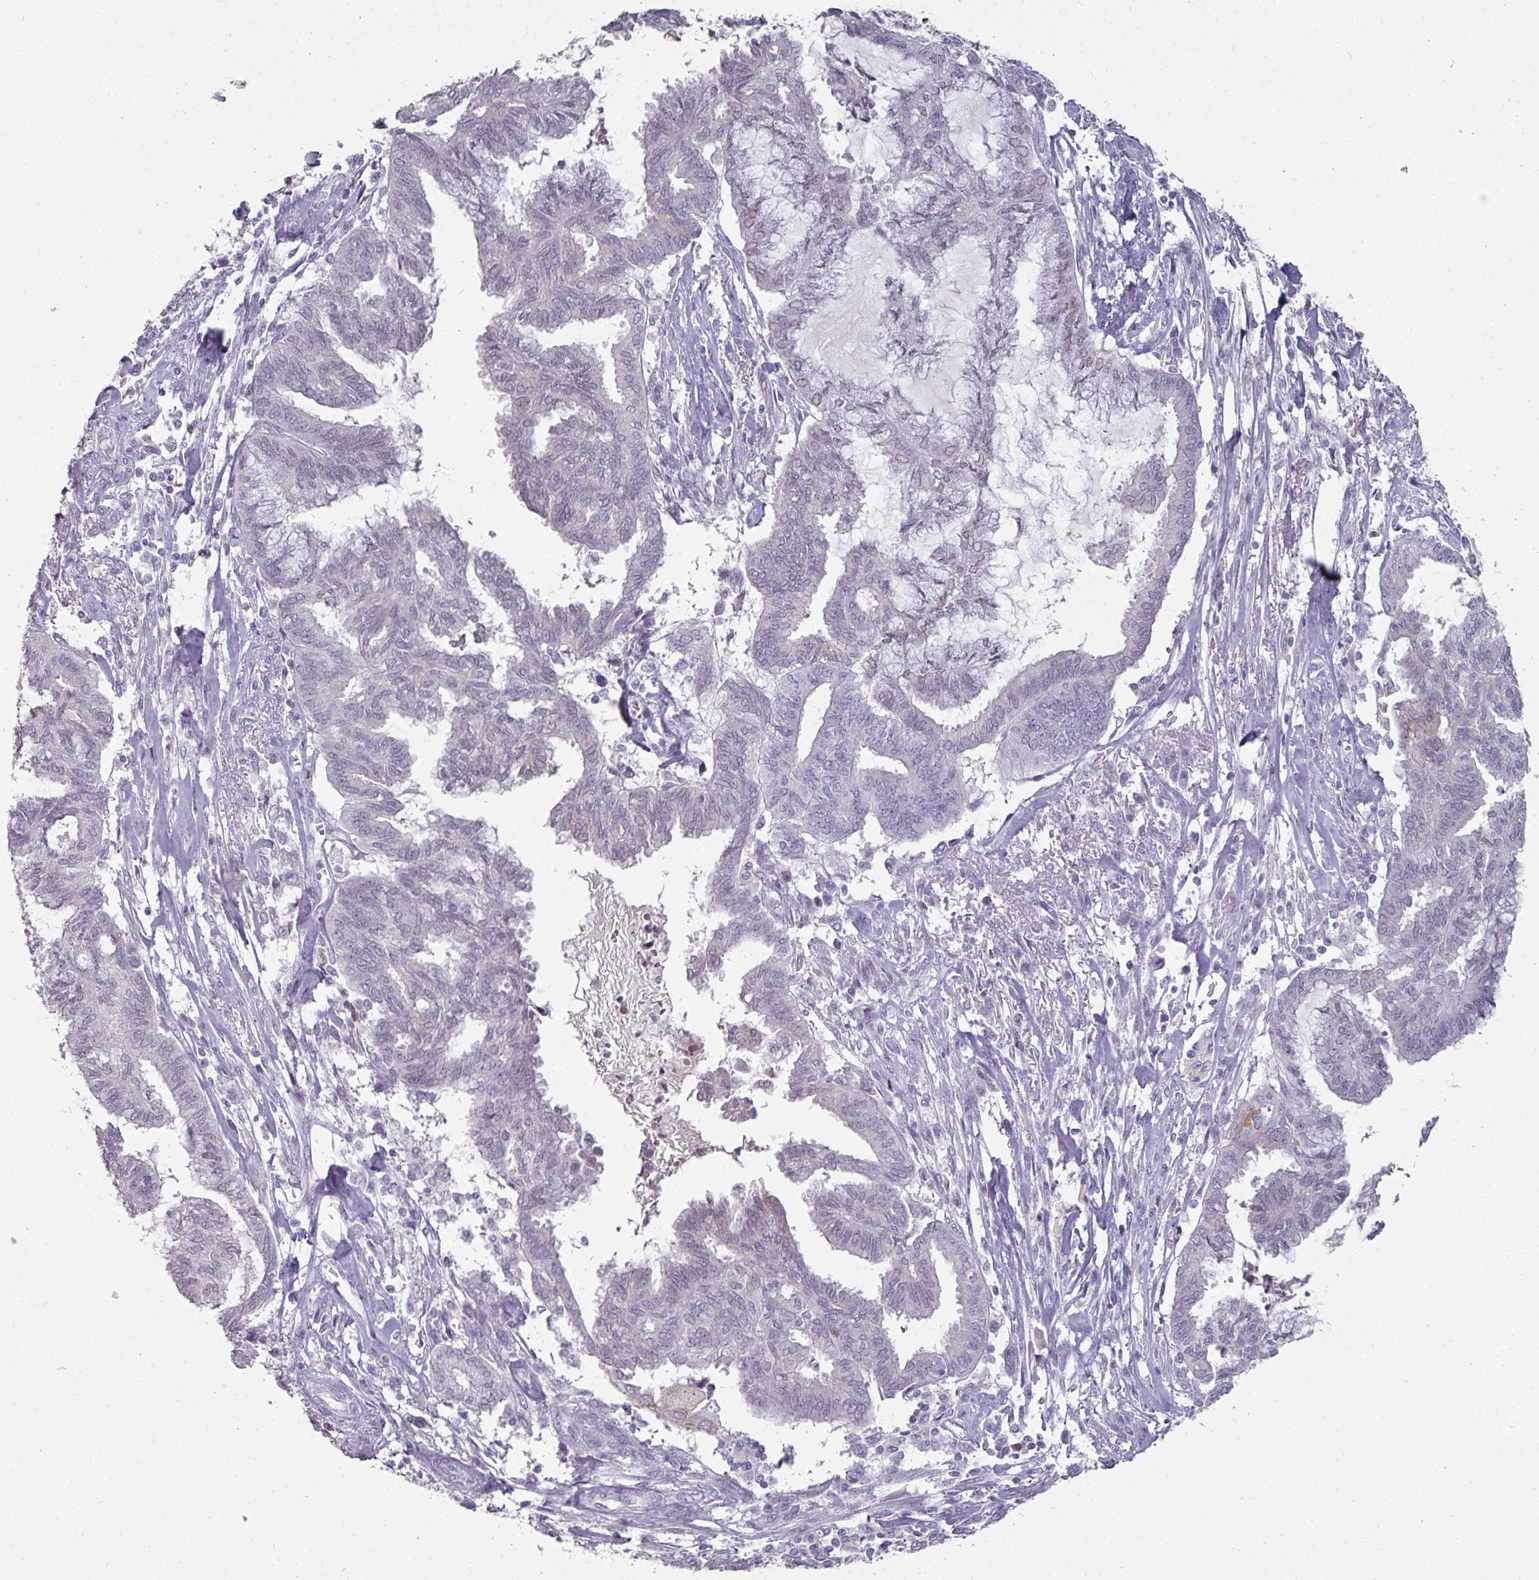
{"staining": {"intensity": "negative", "quantity": "none", "location": "none"}, "tissue": "endometrial cancer", "cell_type": "Tumor cells", "image_type": "cancer", "snomed": [{"axis": "morphology", "description": "Adenocarcinoma, NOS"}, {"axis": "topography", "description": "Endometrium"}], "caption": "Human endometrial adenocarcinoma stained for a protein using immunohistochemistry (IHC) exhibits no expression in tumor cells.", "gene": "GTF2H3", "patient": {"sex": "female", "age": 86}}